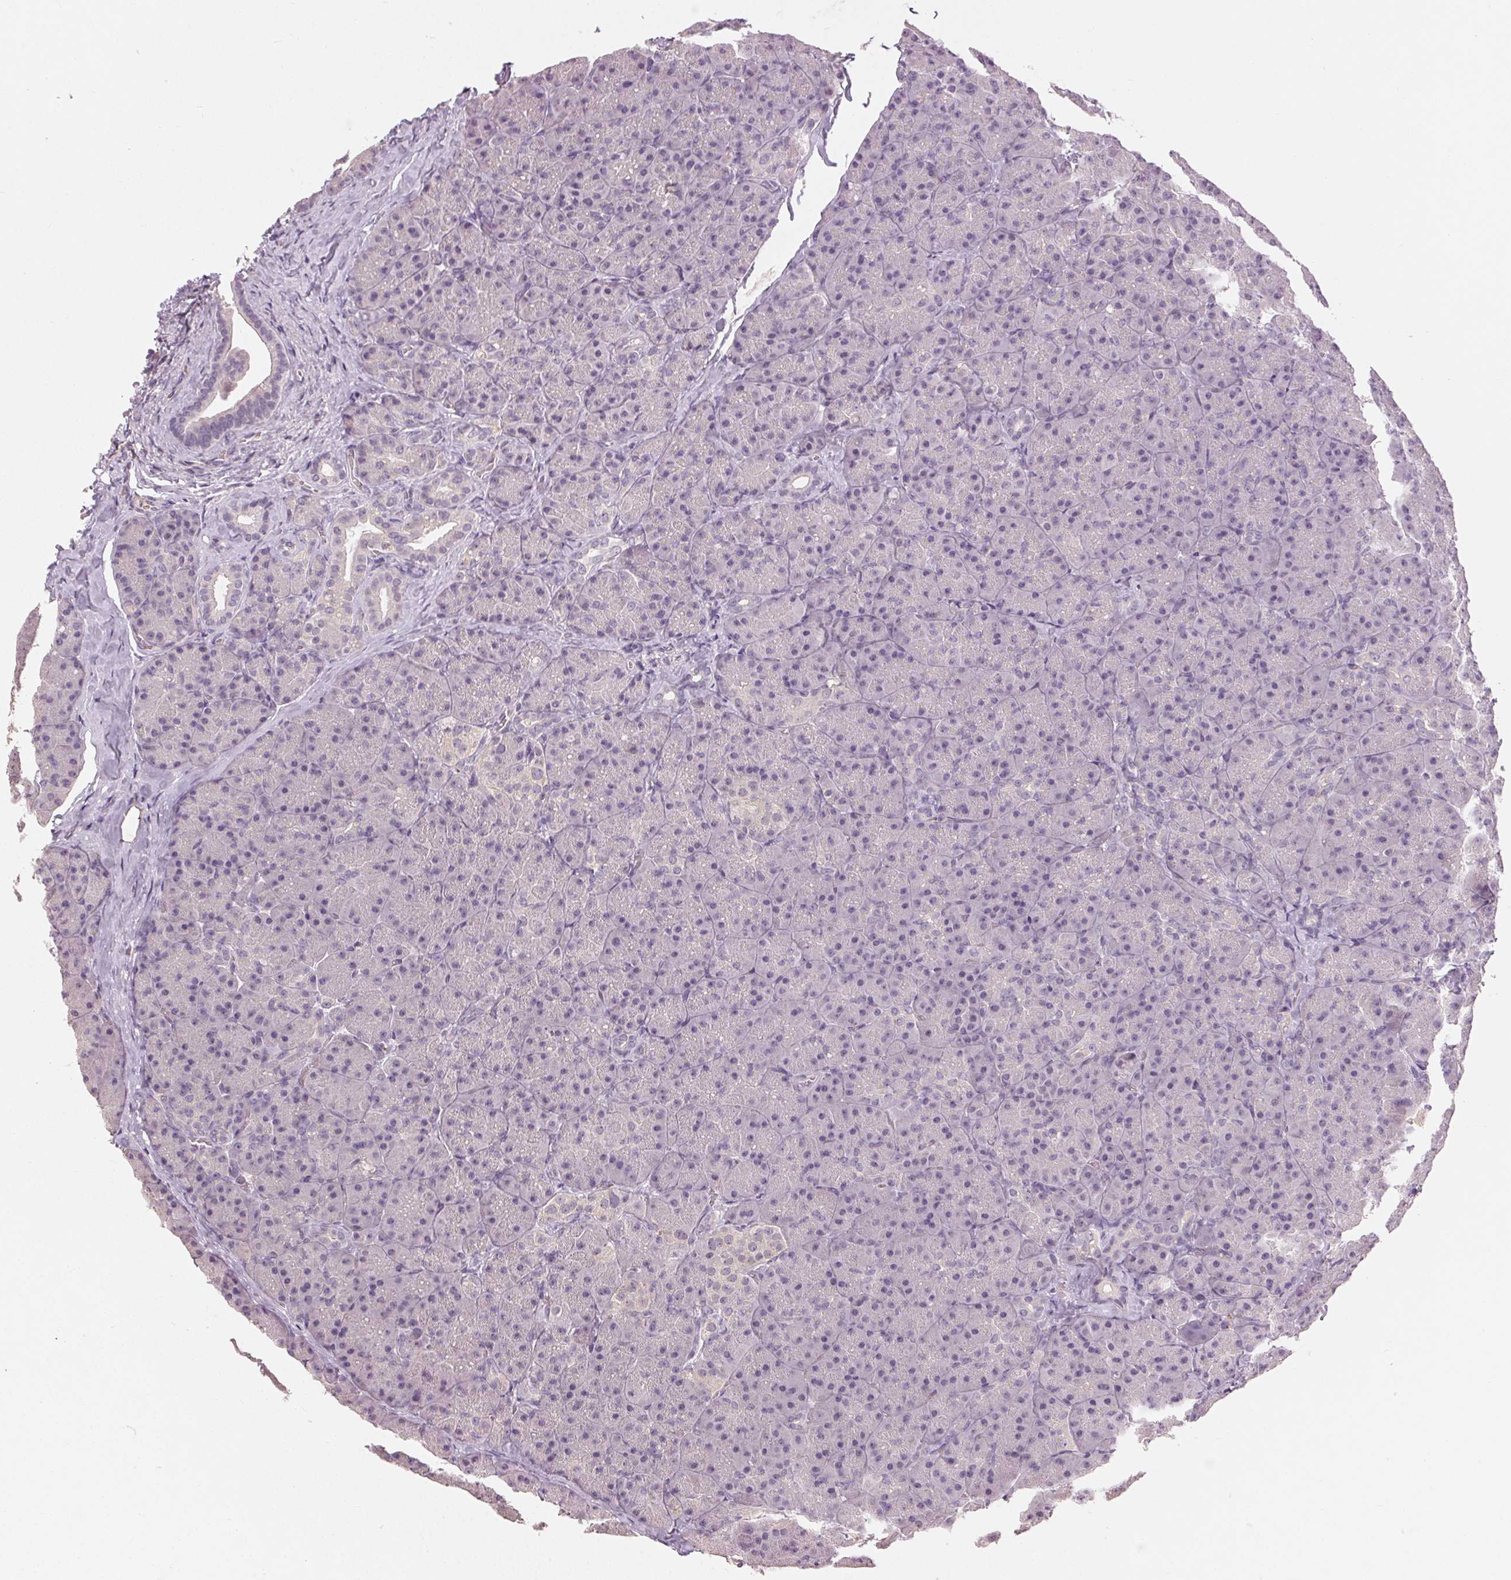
{"staining": {"intensity": "negative", "quantity": "none", "location": "none"}, "tissue": "pancreas", "cell_type": "Exocrine glandular cells", "image_type": "normal", "snomed": [{"axis": "morphology", "description": "Normal tissue, NOS"}, {"axis": "topography", "description": "Pancreas"}], "caption": "Micrograph shows no significant protein staining in exocrine glandular cells of unremarkable pancreas.", "gene": "CLTRN", "patient": {"sex": "male", "age": 57}}